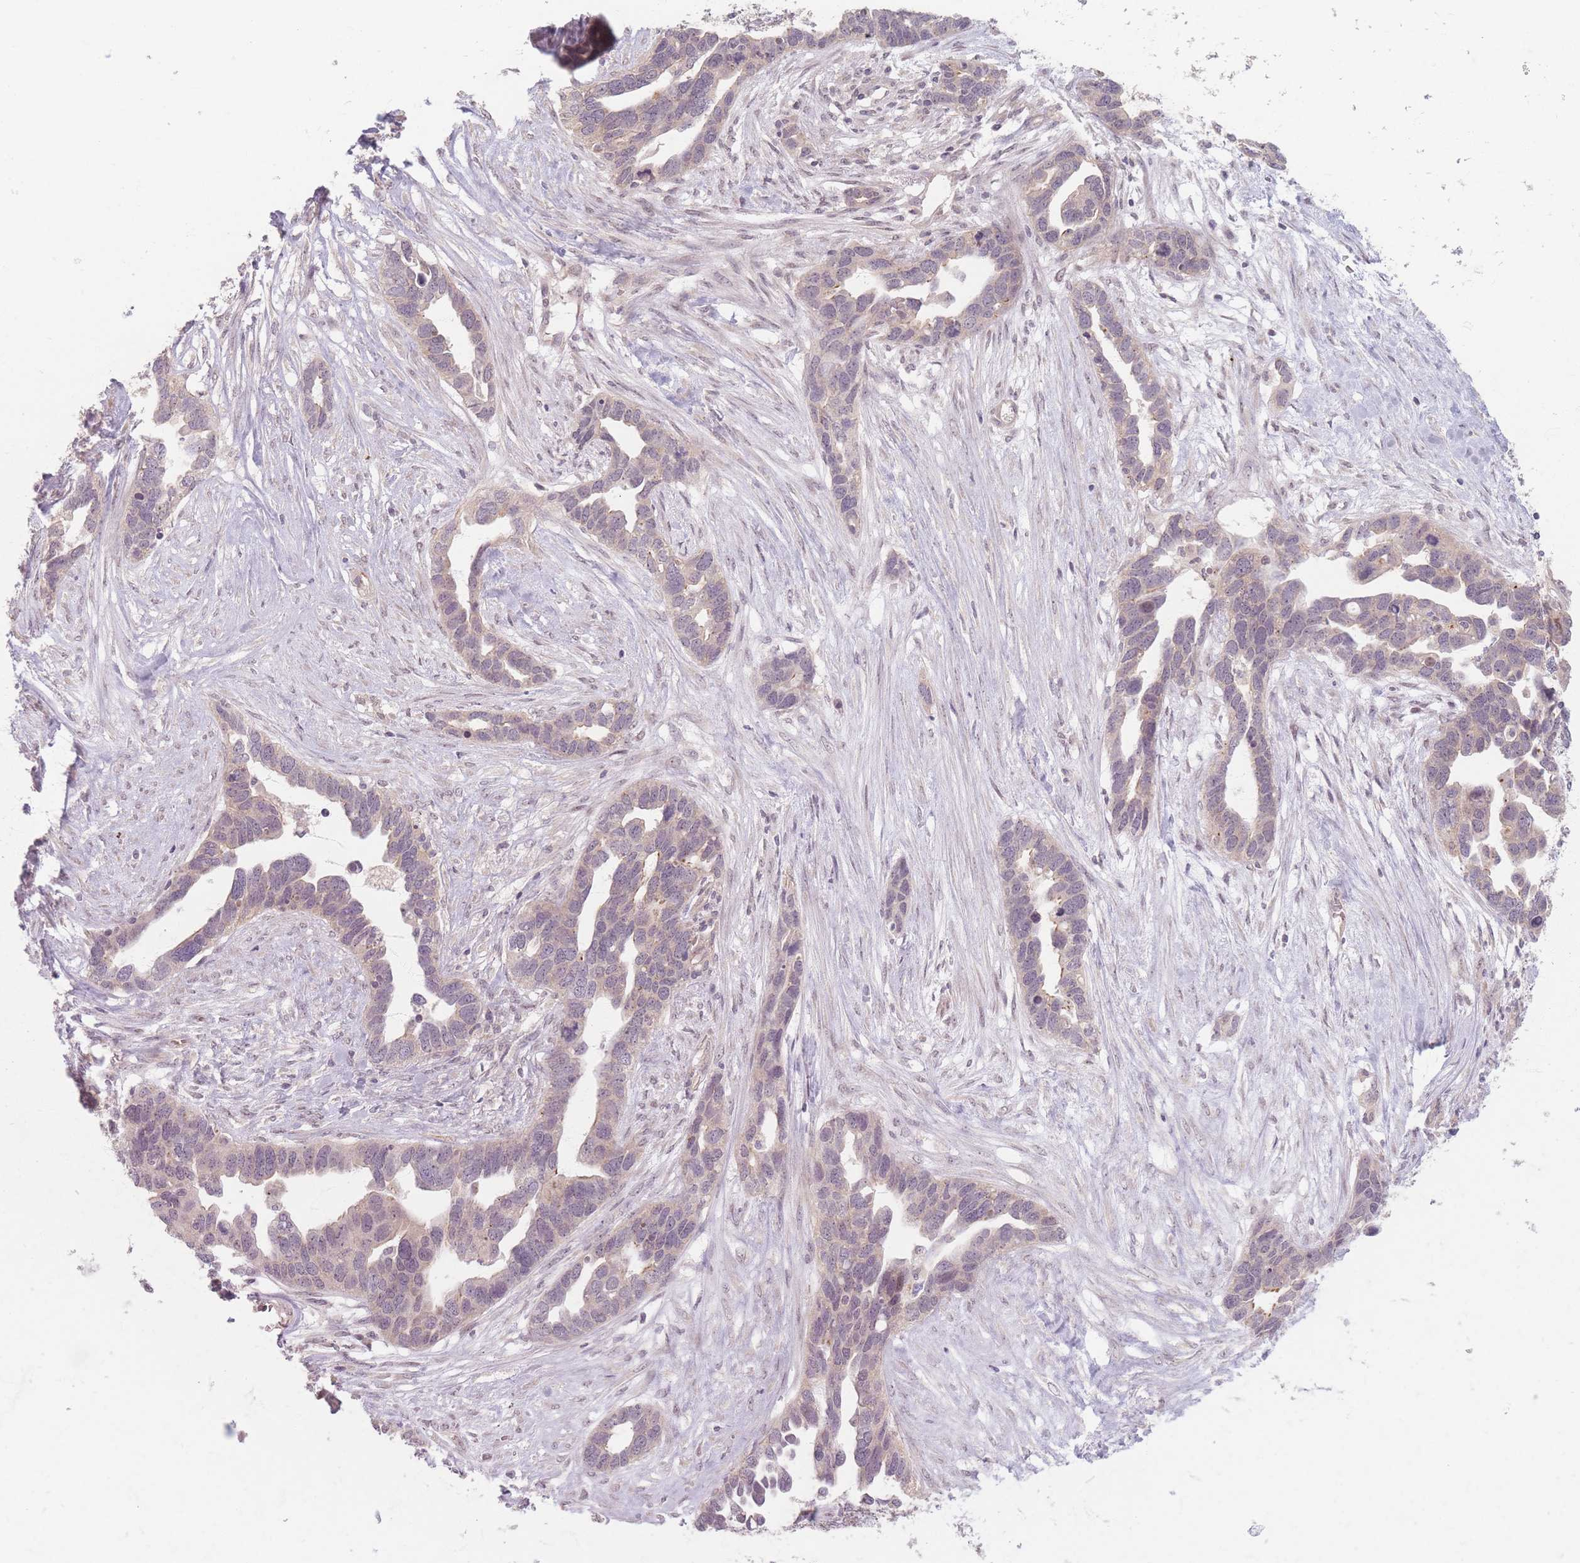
{"staining": {"intensity": "weak", "quantity": "25%-75%", "location": "cytoplasmic/membranous"}, "tissue": "ovarian cancer", "cell_type": "Tumor cells", "image_type": "cancer", "snomed": [{"axis": "morphology", "description": "Cystadenocarcinoma, serous, NOS"}, {"axis": "topography", "description": "Ovary"}], "caption": "Ovarian cancer (serous cystadenocarcinoma) stained with a protein marker shows weak staining in tumor cells.", "gene": "GABRA6", "patient": {"sex": "female", "age": 54}}